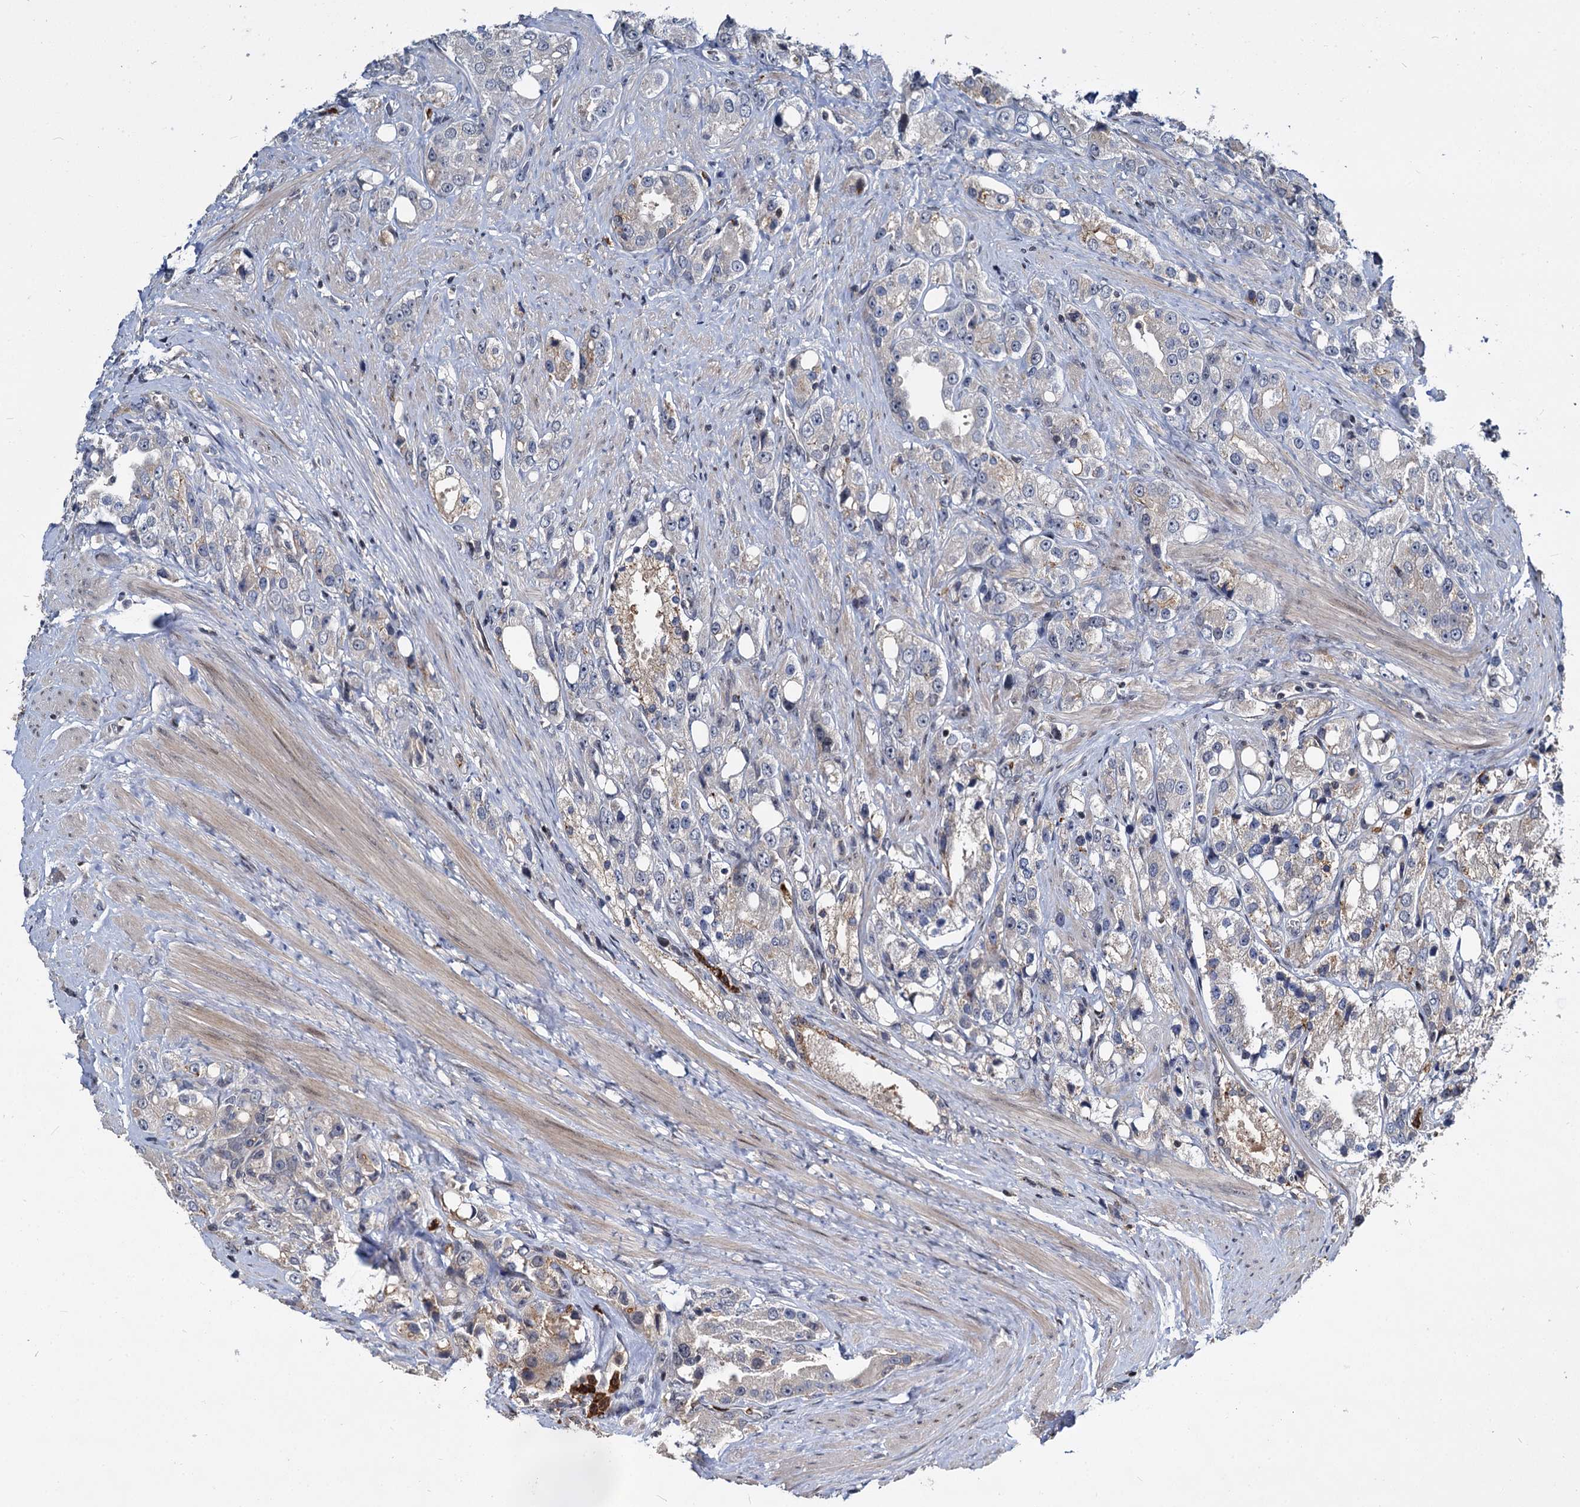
{"staining": {"intensity": "weak", "quantity": "25%-75%", "location": "cytoplasmic/membranous"}, "tissue": "prostate cancer", "cell_type": "Tumor cells", "image_type": "cancer", "snomed": [{"axis": "morphology", "description": "Adenocarcinoma, NOS"}, {"axis": "topography", "description": "Prostate"}], "caption": "Immunohistochemistry of prostate cancer (adenocarcinoma) shows low levels of weak cytoplasmic/membranous expression in about 25%-75% of tumor cells.", "gene": "ATG101", "patient": {"sex": "male", "age": 79}}